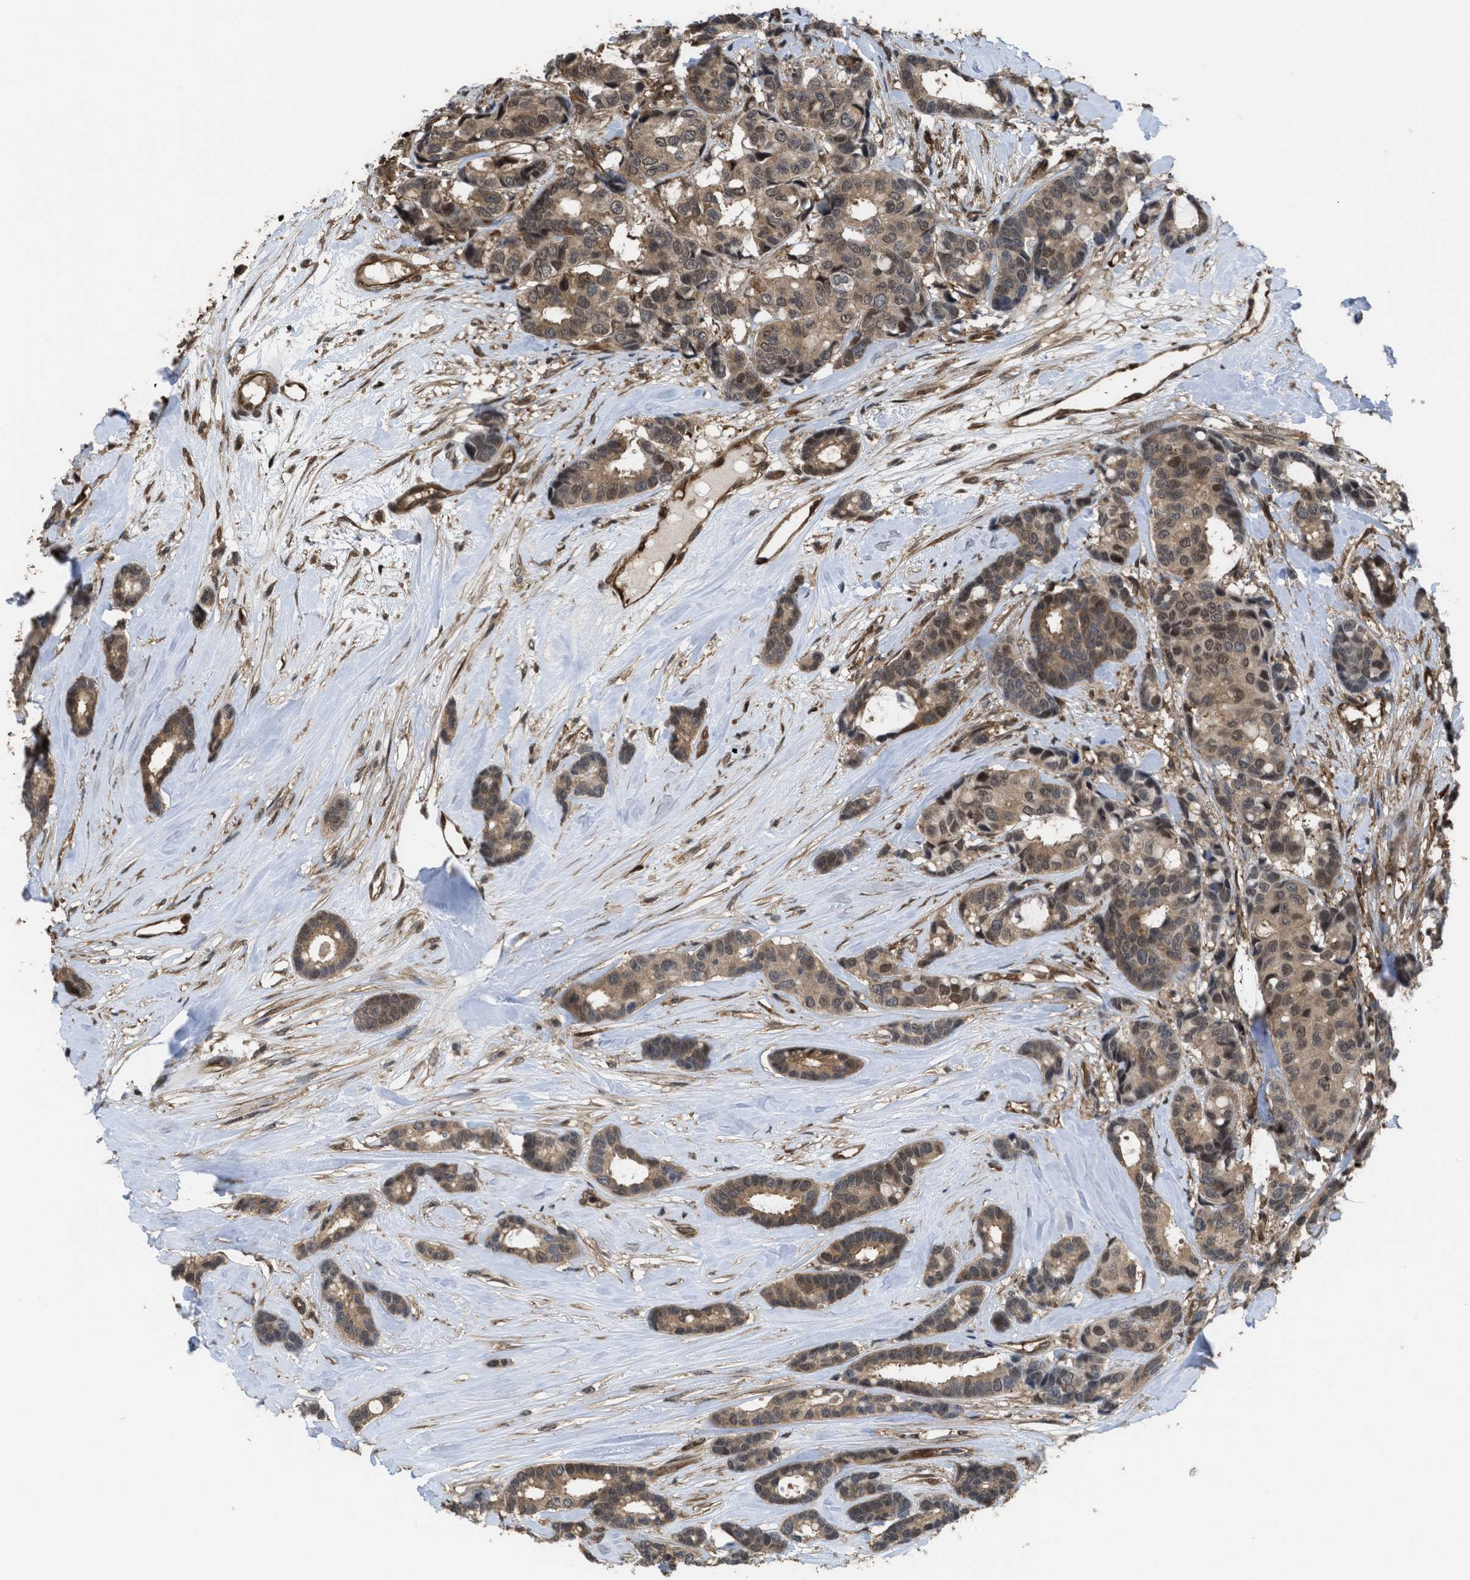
{"staining": {"intensity": "moderate", "quantity": ">75%", "location": "cytoplasmic/membranous,nuclear"}, "tissue": "breast cancer", "cell_type": "Tumor cells", "image_type": "cancer", "snomed": [{"axis": "morphology", "description": "Duct carcinoma"}, {"axis": "topography", "description": "Breast"}], "caption": "This image reveals IHC staining of infiltrating ductal carcinoma (breast), with medium moderate cytoplasmic/membranous and nuclear expression in approximately >75% of tumor cells.", "gene": "YWHAG", "patient": {"sex": "female", "age": 87}}